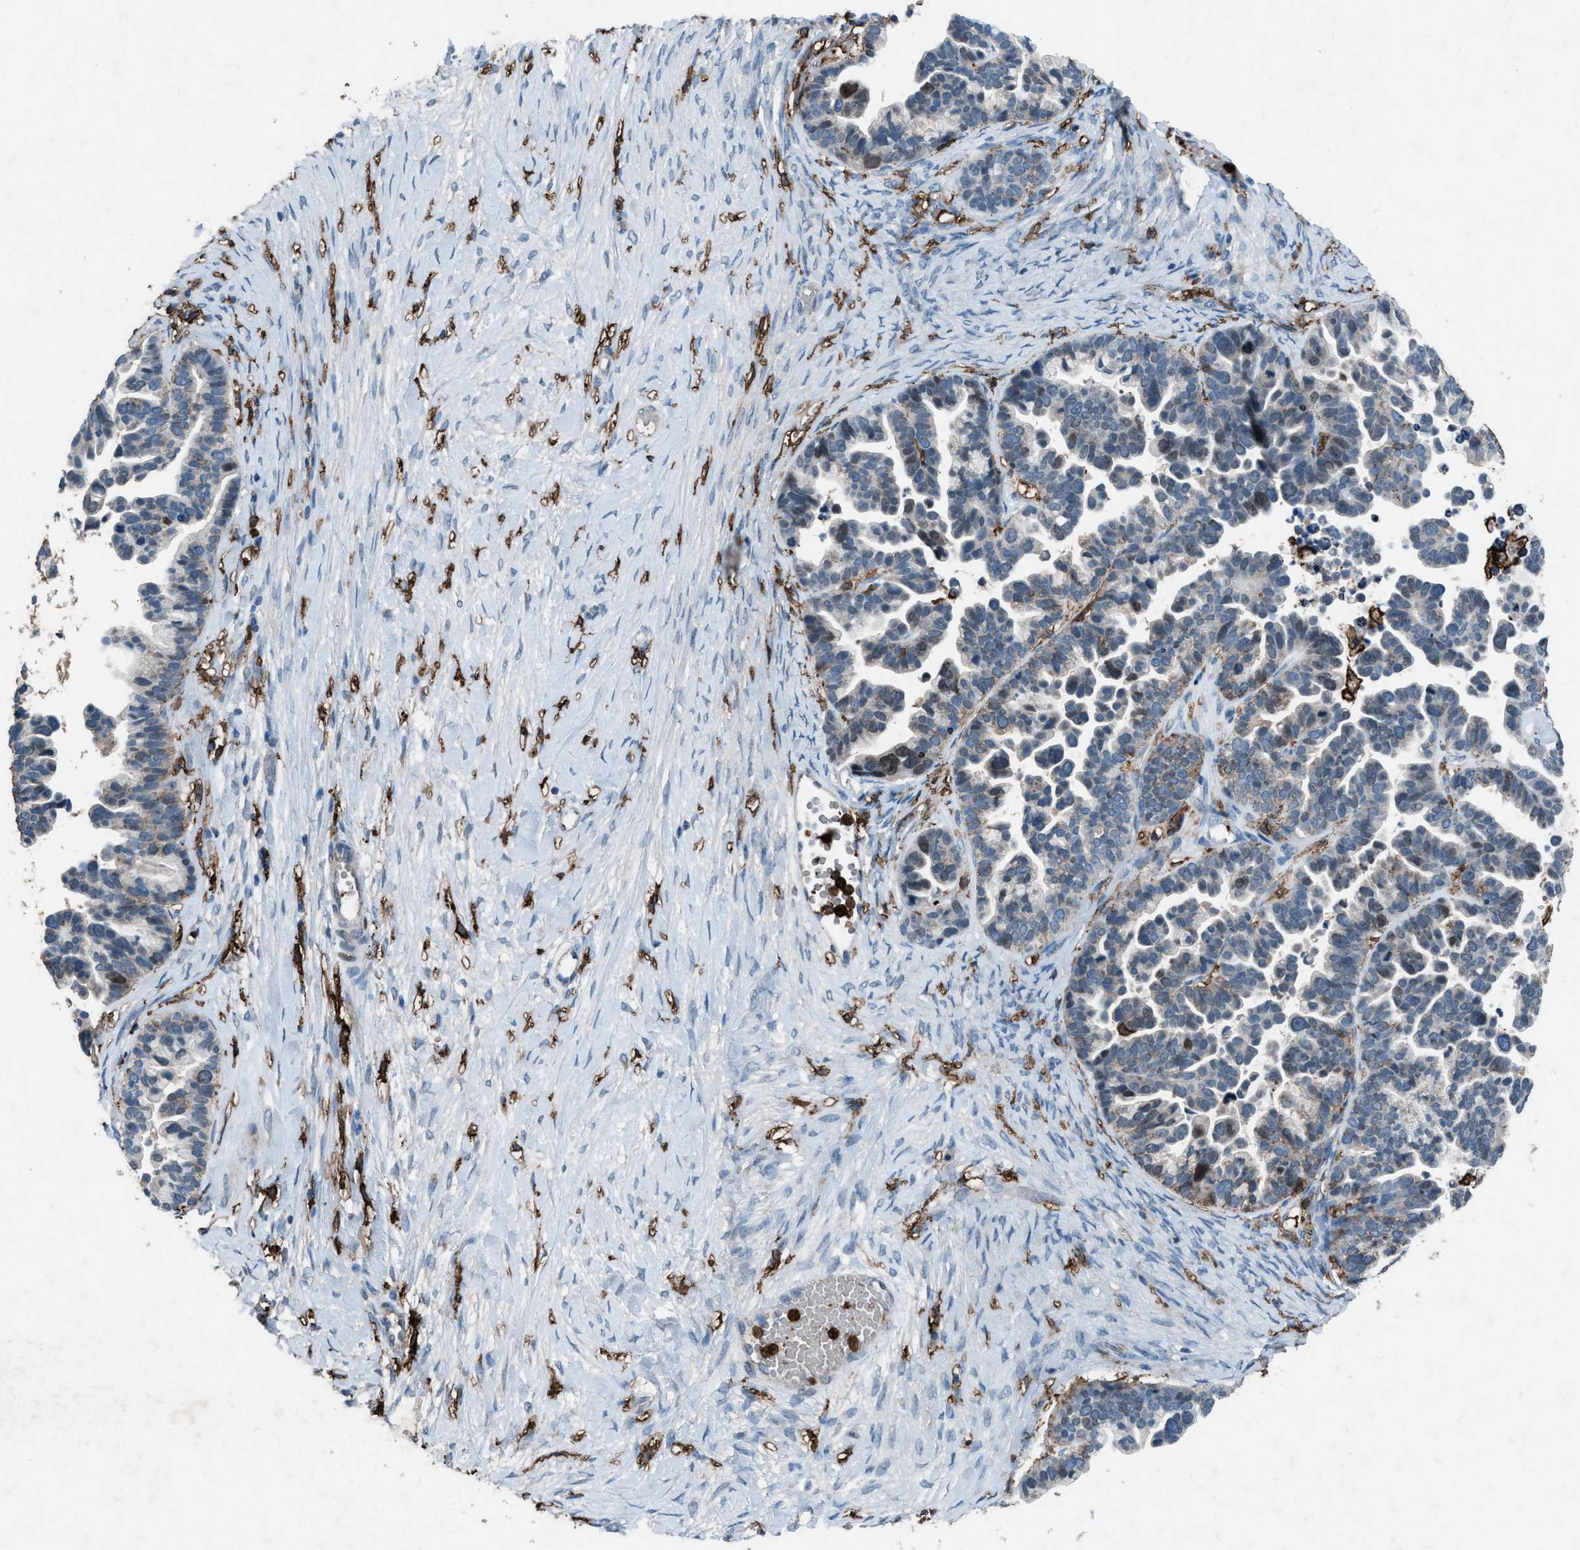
{"staining": {"intensity": "weak", "quantity": "<25%", "location": "cytoplasmic/membranous"}, "tissue": "ovarian cancer", "cell_type": "Tumor cells", "image_type": "cancer", "snomed": [{"axis": "morphology", "description": "Cystadenocarcinoma, serous, NOS"}, {"axis": "topography", "description": "Ovary"}], "caption": "Immunohistochemistry (IHC) histopathology image of human ovarian cancer (serous cystadenocarcinoma) stained for a protein (brown), which shows no positivity in tumor cells. Nuclei are stained in blue.", "gene": "FCER1G", "patient": {"sex": "female", "age": 56}}